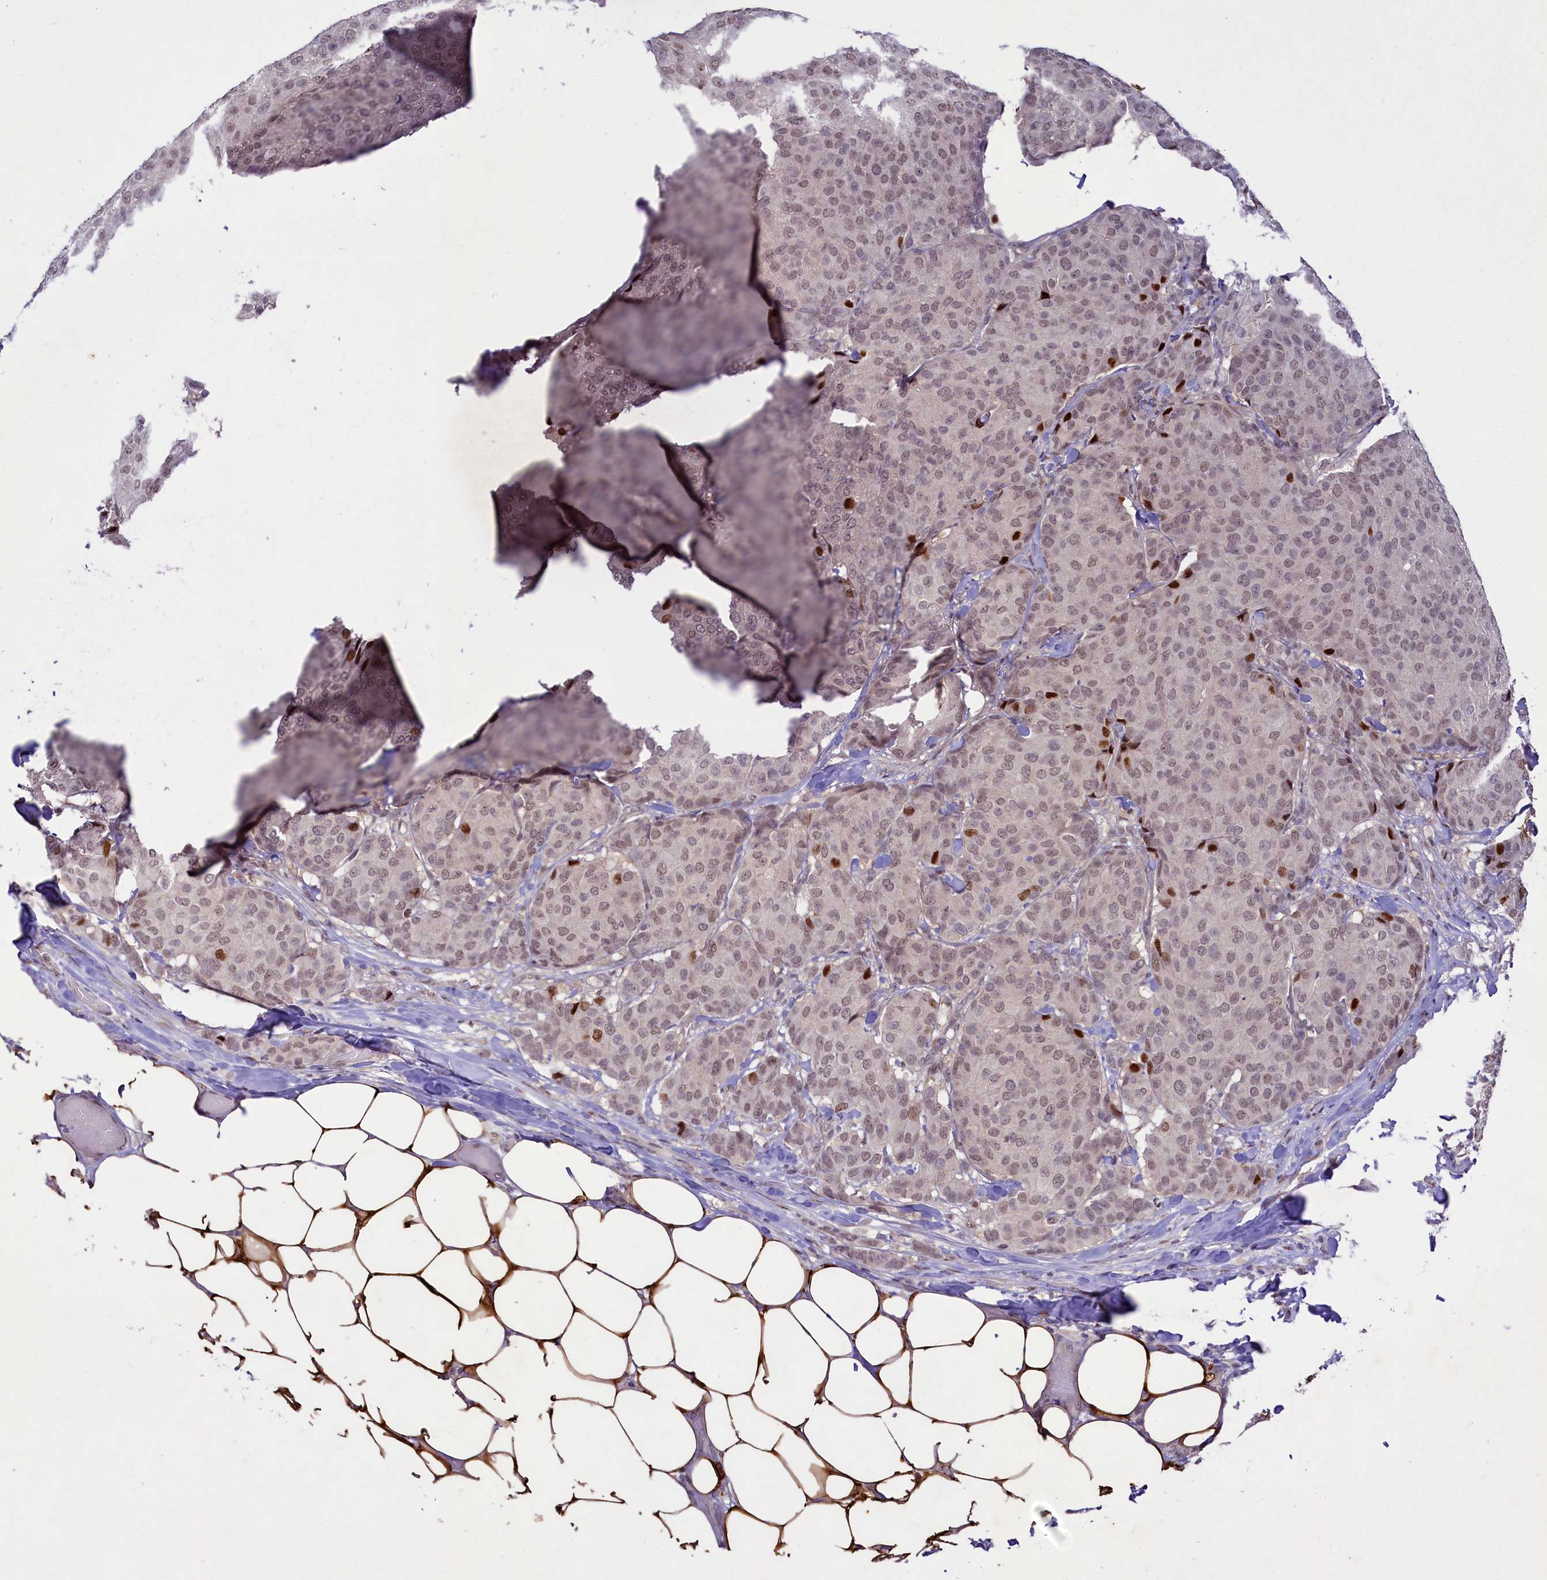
{"staining": {"intensity": "weak", "quantity": ">75%", "location": "nuclear"}, "tissue": "breast cancer", "cell_type": "Tumor cells", "image_type": "cancer", "snomed": [{"axis": "morphology", "description": "Duct carcinoma"}, {"axis": "topography", "description": "Breast"}], "caption": "Tumor cells show low levels of weak nuclear staining in approximately >75% of cells in human breast cancer (infiltrating ductal carcinoma). The protein of interest is shown in brown color, while the nuclei are stained blue.", "gene": "ANKS3", "patient": {"sex": "female", "age": 75}}